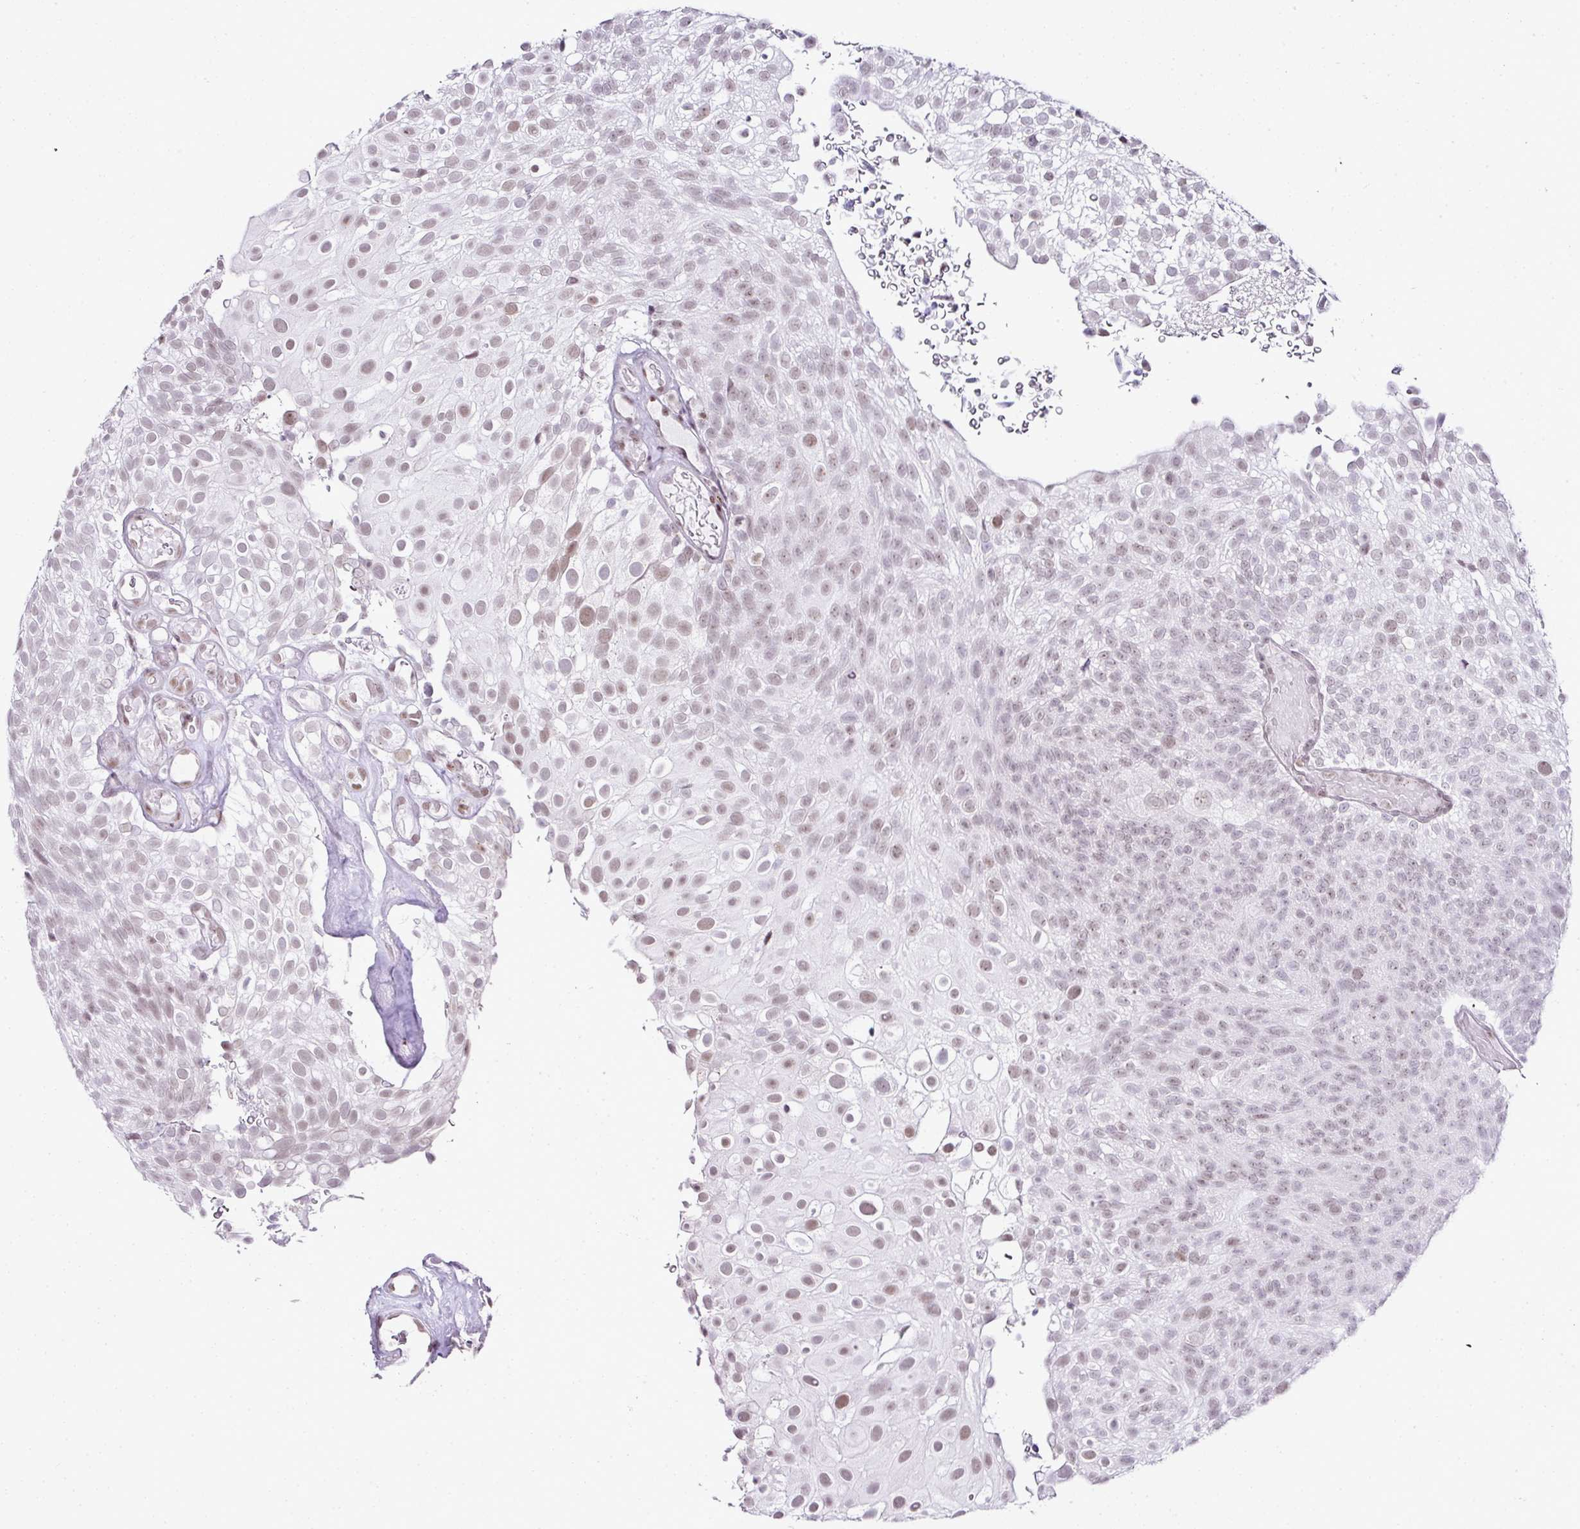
{"staining": {"intensity": "weak", "quantity": "25%-75%", "location": "nuclear"}, "tissue": "urothelial cancer", "cell_type": "Tumor cells", "image_type": "cancer", "snomed": [{"axis": "morphology", "description": "Urothelial carcinoma, Low grade"}, {"axis": "topography", "description": "Urinary bladder"}], "caption": "Protein staining displays weak nuclear expression in about 25%-75% of tumor cells in urothelial cancer.", "gene": "FAM32A", "patient": {"sex": "male", "age": 78}}